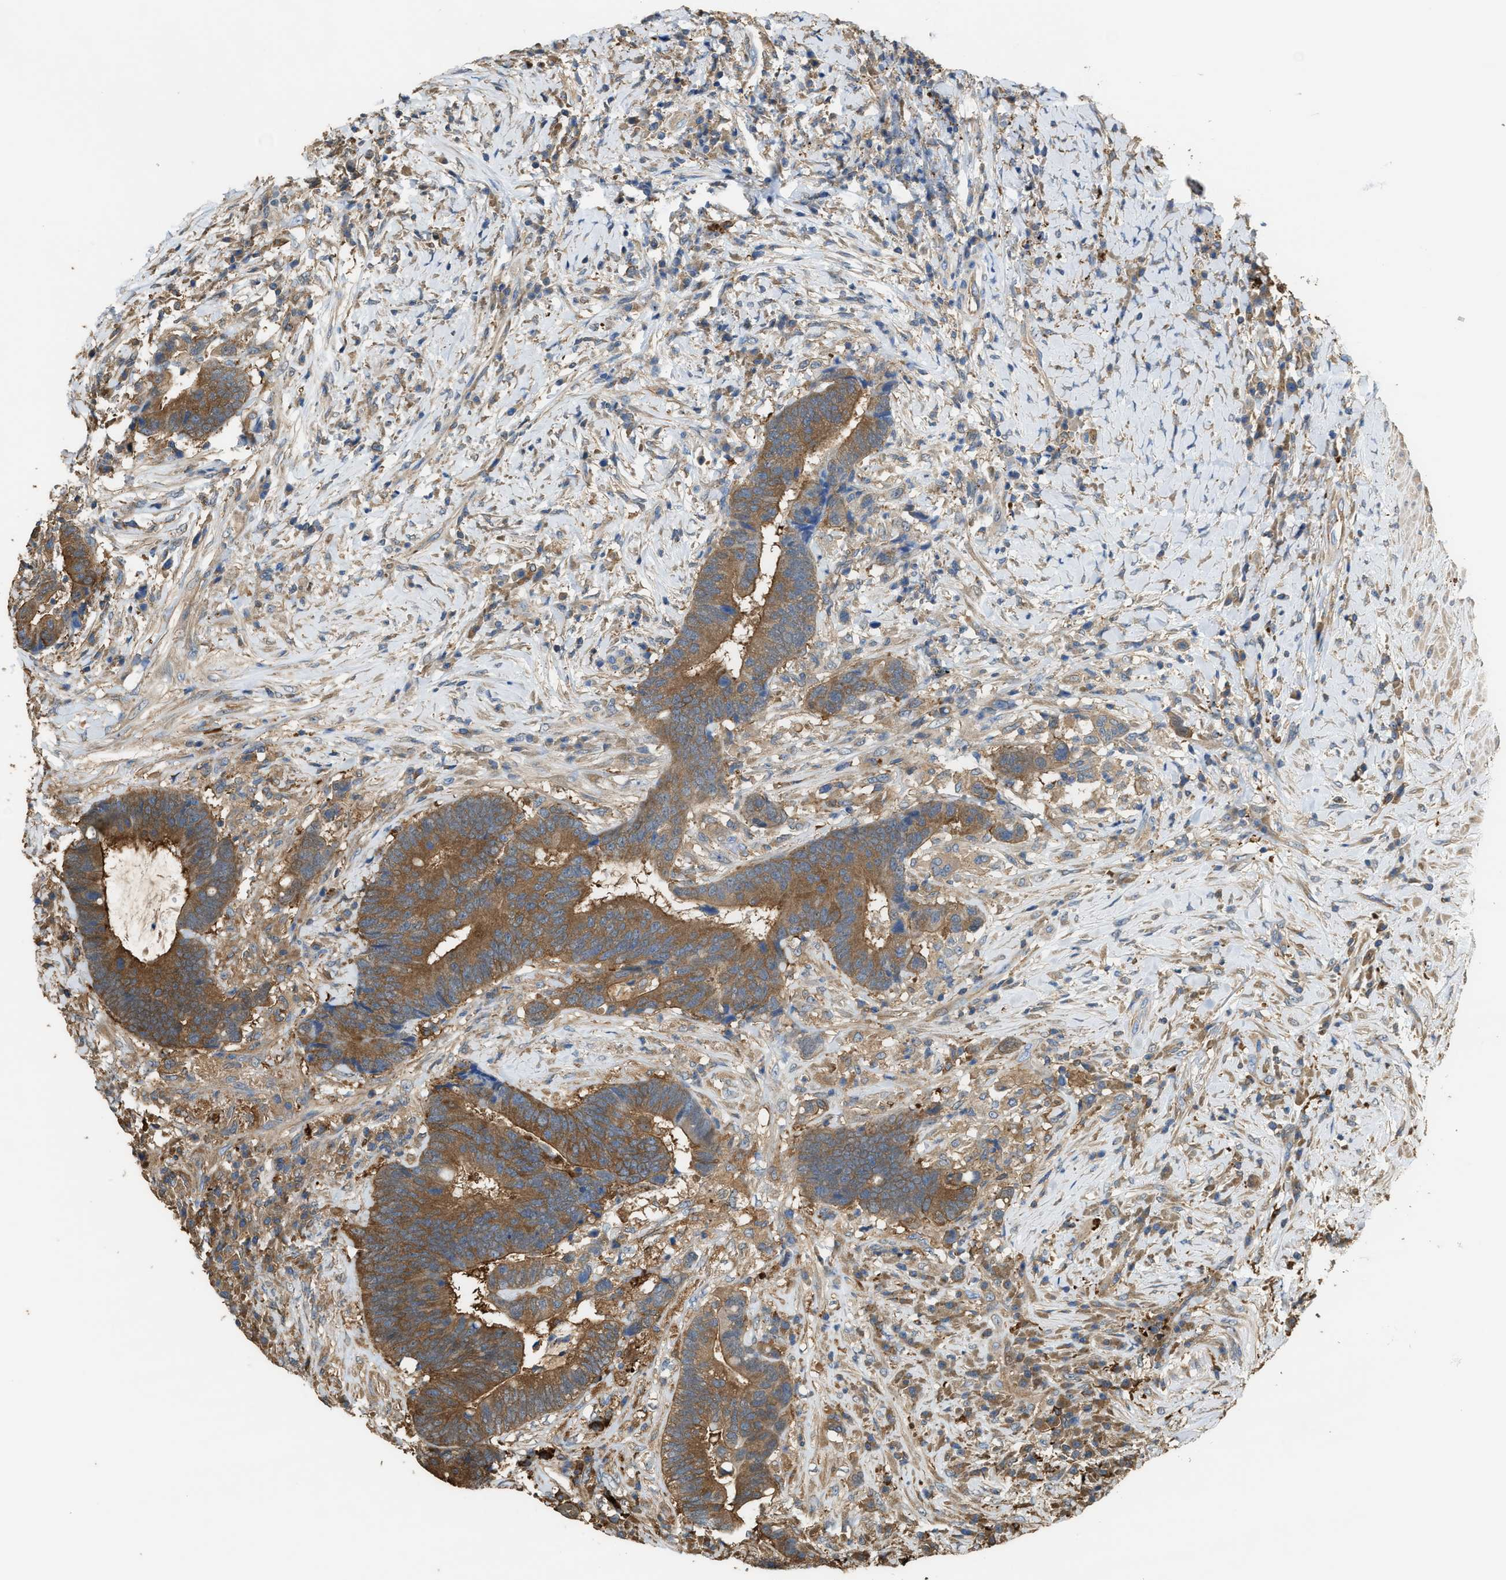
{"staining": {"intensity": "moderate", "quantity": ">75%", "location": "cytoplasmic/membranous"}, "tissue": "colorectal cancer", "cell_type": "Tumor cells", "image_type": "cancer", "snomed": [{"axis": "morphology", "description": "Adenocarcinoma, NOS"}, {"axis": "topography", "description": "Rectum"}], "caption": "A brown stain shows moderate cytoplasmic/membranous staining of a protein in colorectal cancer tumor cells.", "gene": "ATIC", "patient": {"sex": "female", "age": 89}}